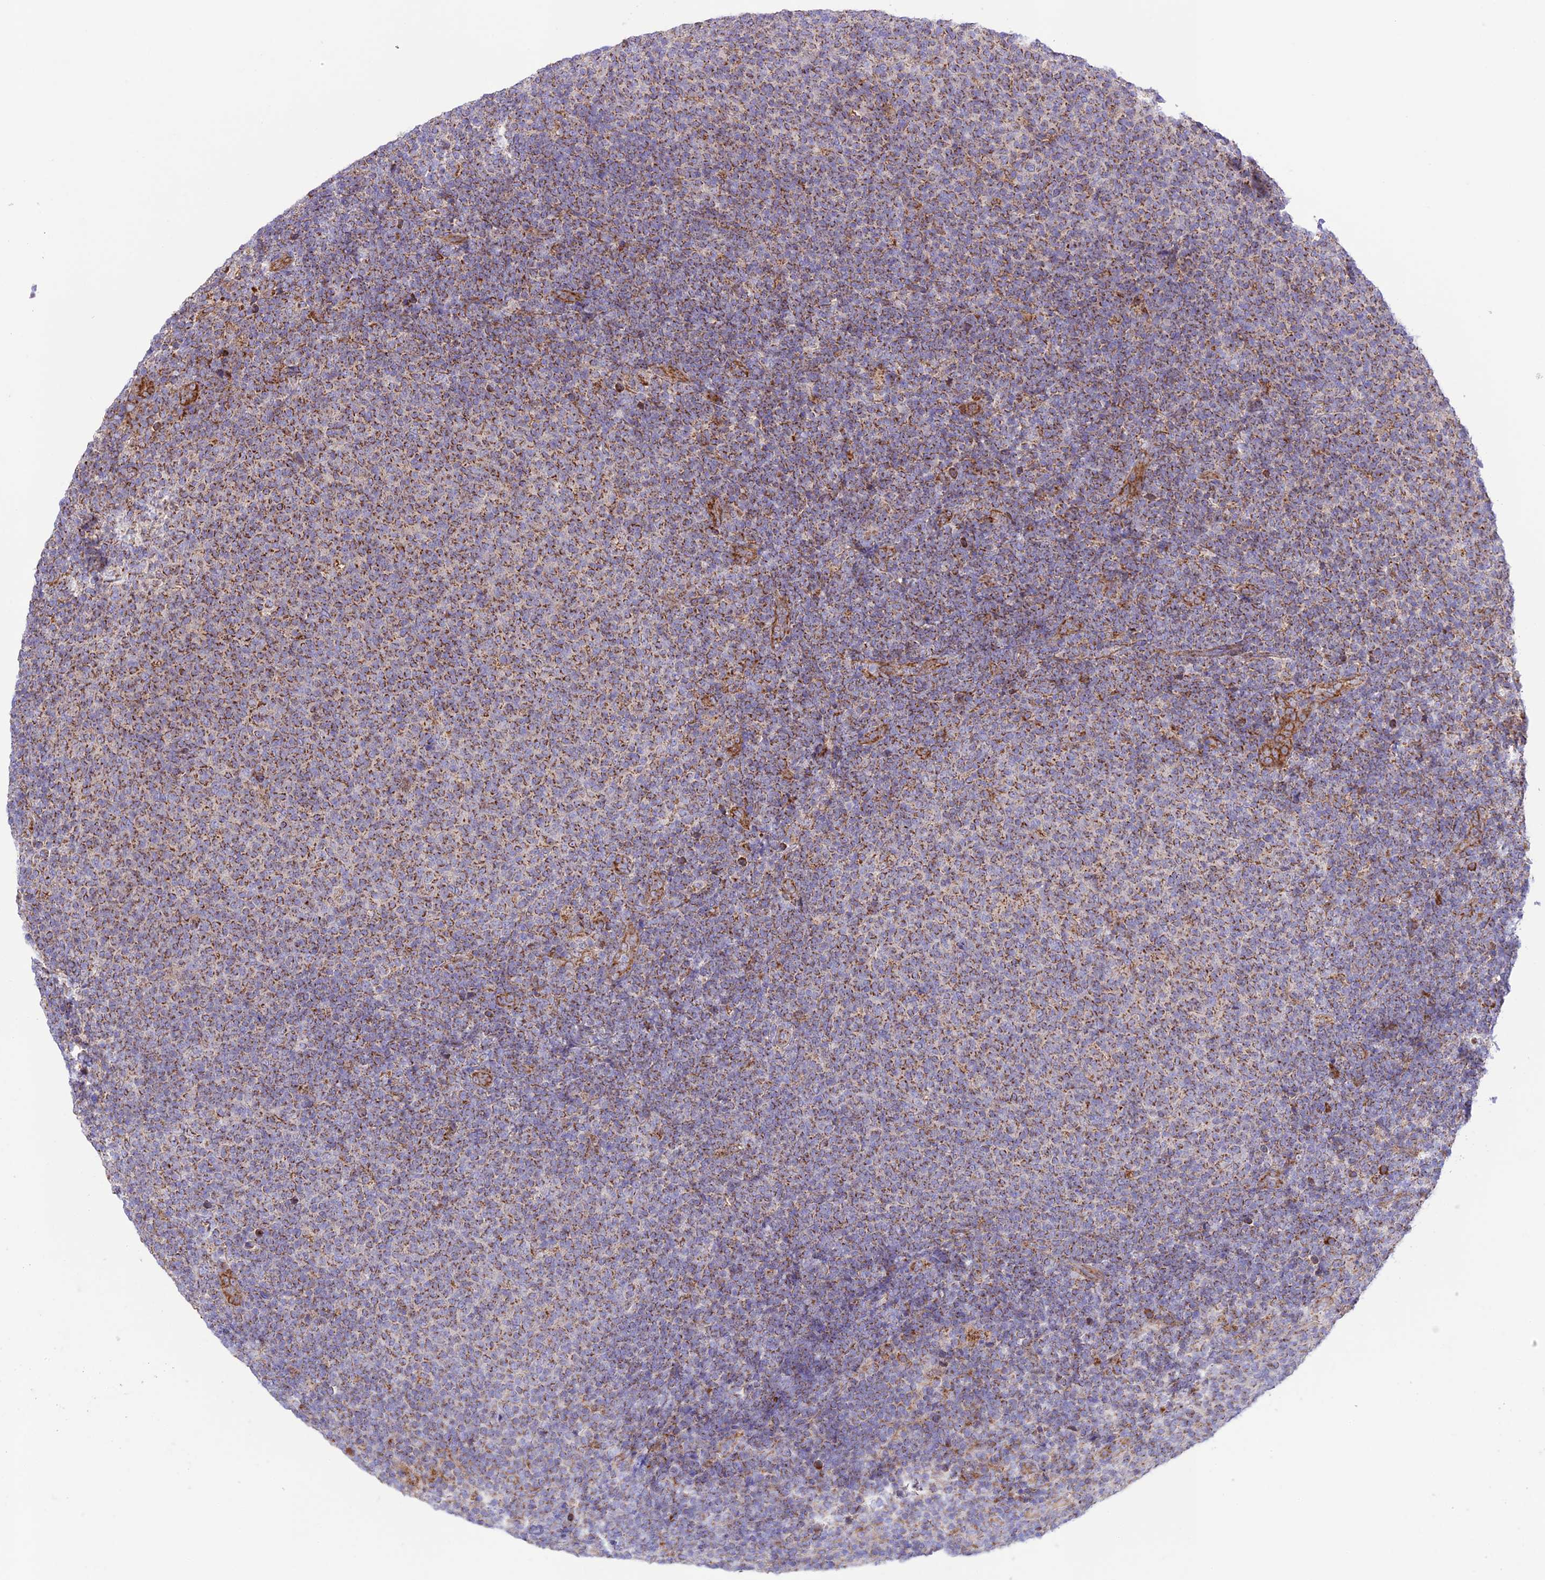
{"staining": {"intensity": "moderate", "quantity": "25%-75%", "location": "cytoplasmic/membranous"}, "tissue": "lymphoma", "cell_type": "Tumor cells", "image_type": "cancer", "snomed": [{"axis": "morphology", "description": "Malignant lymphoma, non-Hodgkin's type, Low grade"}, {"axis": "topography", "description": "Lymph node"}], "caption": "About 25%-75% of tumor cells in human lymphoma exhibit moderate cytoplasmic/membranous protein staining as visualized by brown immunohistochemical staining.", "gene": "UAP1L1", "patient": {"sex": "male", "age": 66}}